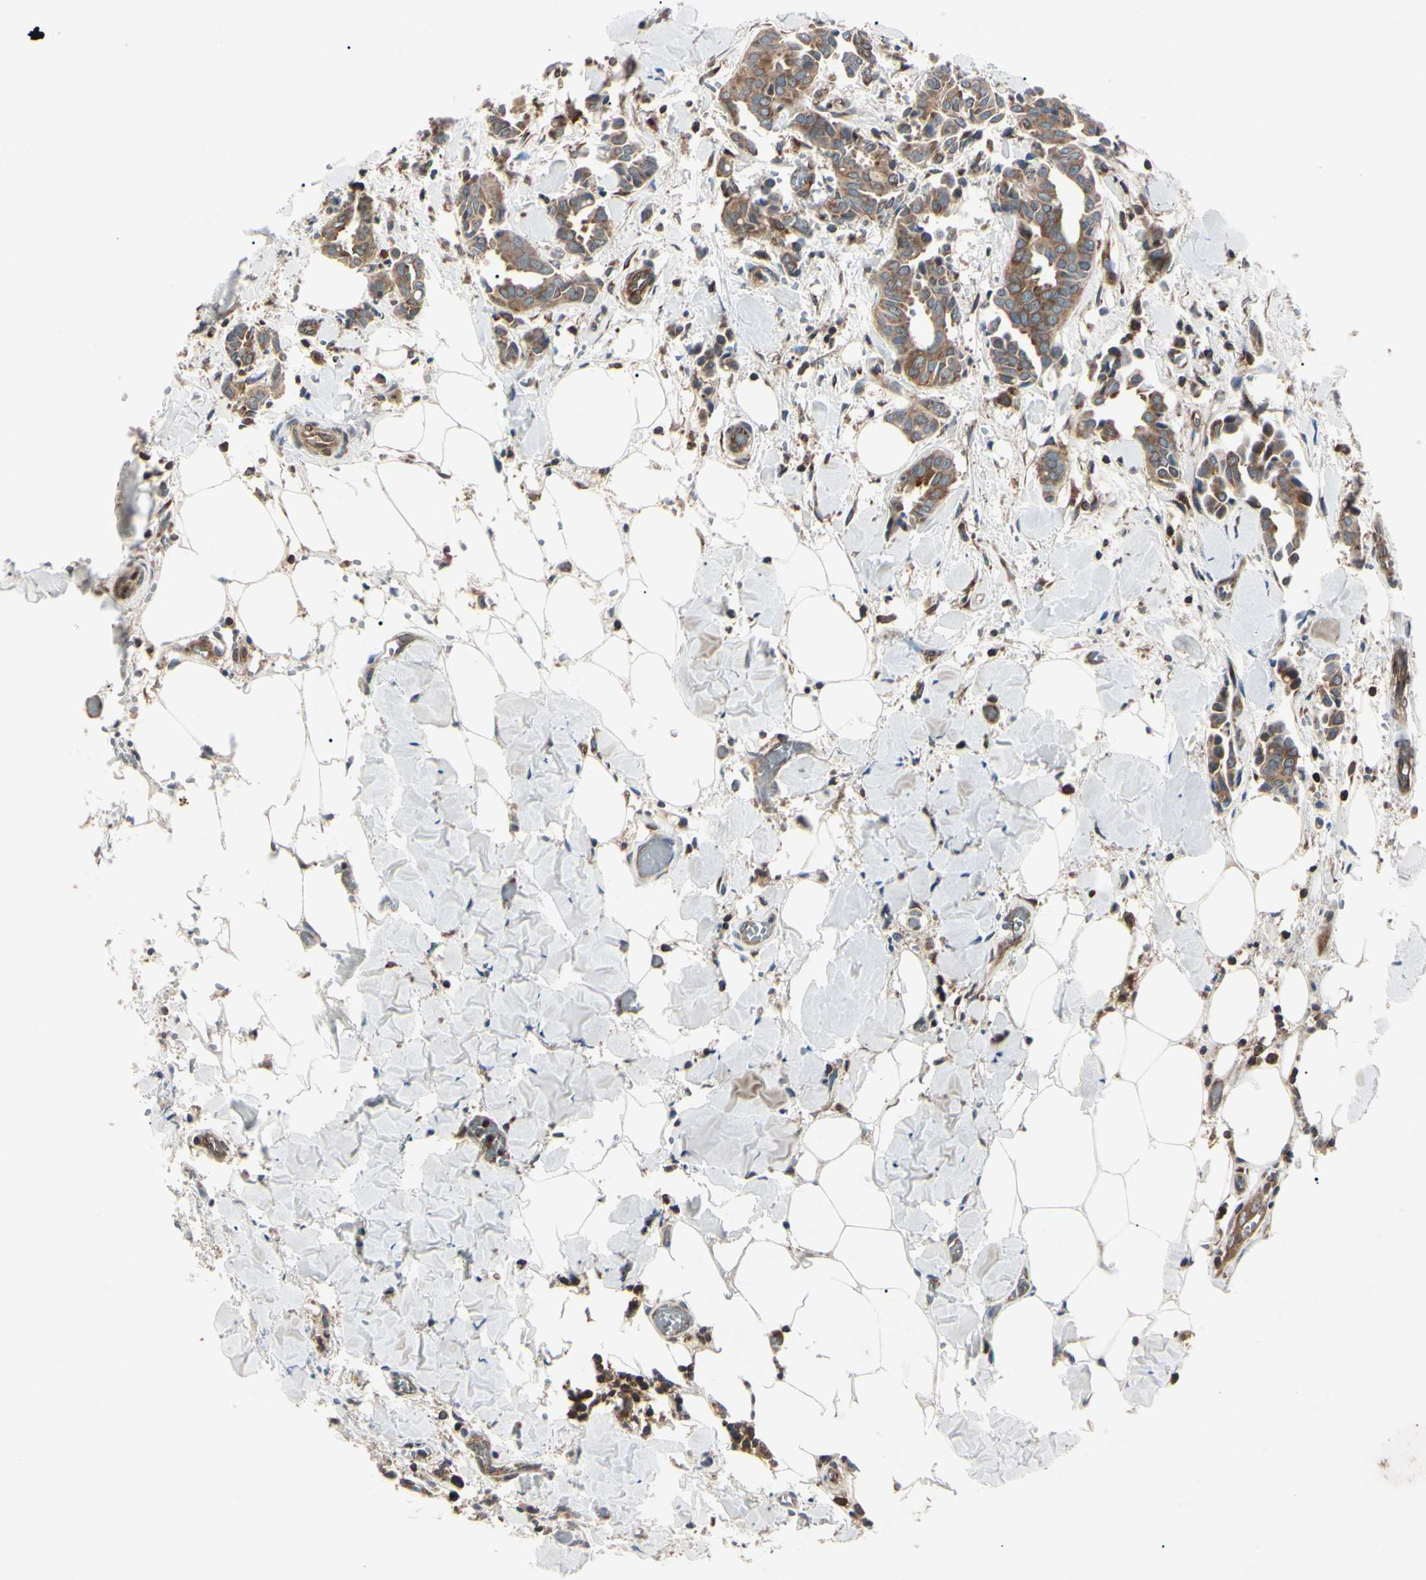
{"staining": {"intensity": "moderate", "quantity": ">75%", "location": "cytoplasmic/membranous"}, "tissue": "head and neck cancer", "cell_type": "Tumor cells", "image_type": "cancer", "snomed": [{"axis": "morphology", "description": "Adenocarcinoma, NOS"}, {"axis": "topography", "description": "Salivary gland"}, {"axis": "topography", "description": "Head-Neck"}], "caption": "An immunohistochemistry image of neoplastic tissue is shown. Protein staining in brown shows moderate cytoplasmic/membranous positivity in head and neck cancer within tumor cells.", "gene": "MAPRE1", "patient": {"sex": "female", "age": 59}}